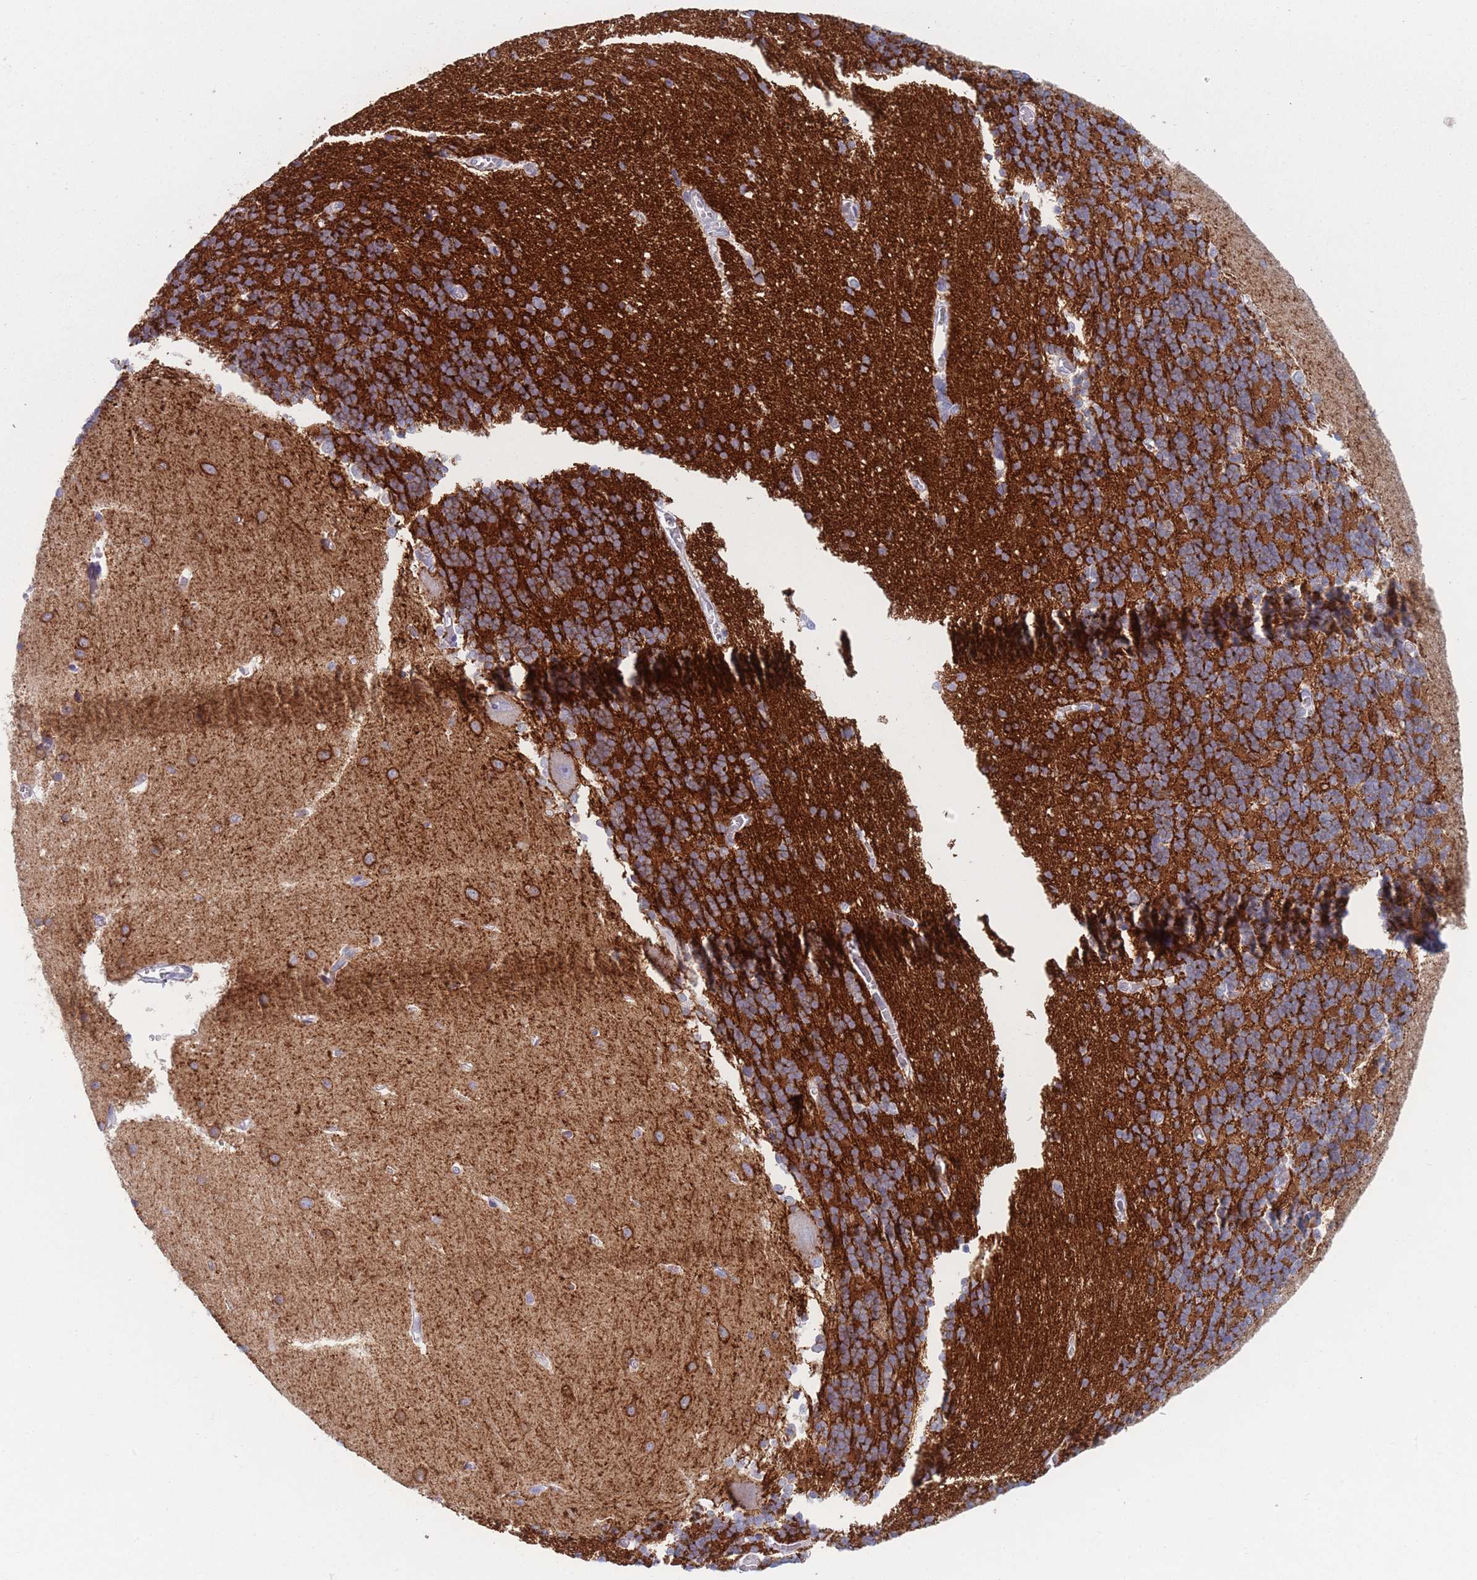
{"staining": {"intensity": "strong", "quantity": "25%-75%", "location": "cytoplasmic/membranous"}, "tissue": "cerebellum", "cell_type": "Cells in granular layer", "image_type": "normal", "snomed": [{"axis": "morphology", "description": "Normal tissue, NOS"}, {"axis": "topography", "description": "Cerebellum"}], "caption": "Immunohistochemistry (DAB) staining of benign human cerebellum exhibits strong cytoplasmic/membranous protein expression in about 25%-75% of cells in granular layer. Nuclei are stained in blue.", "gene": "ATP1A3", "patient": {"sex": "male", "age": 37}}